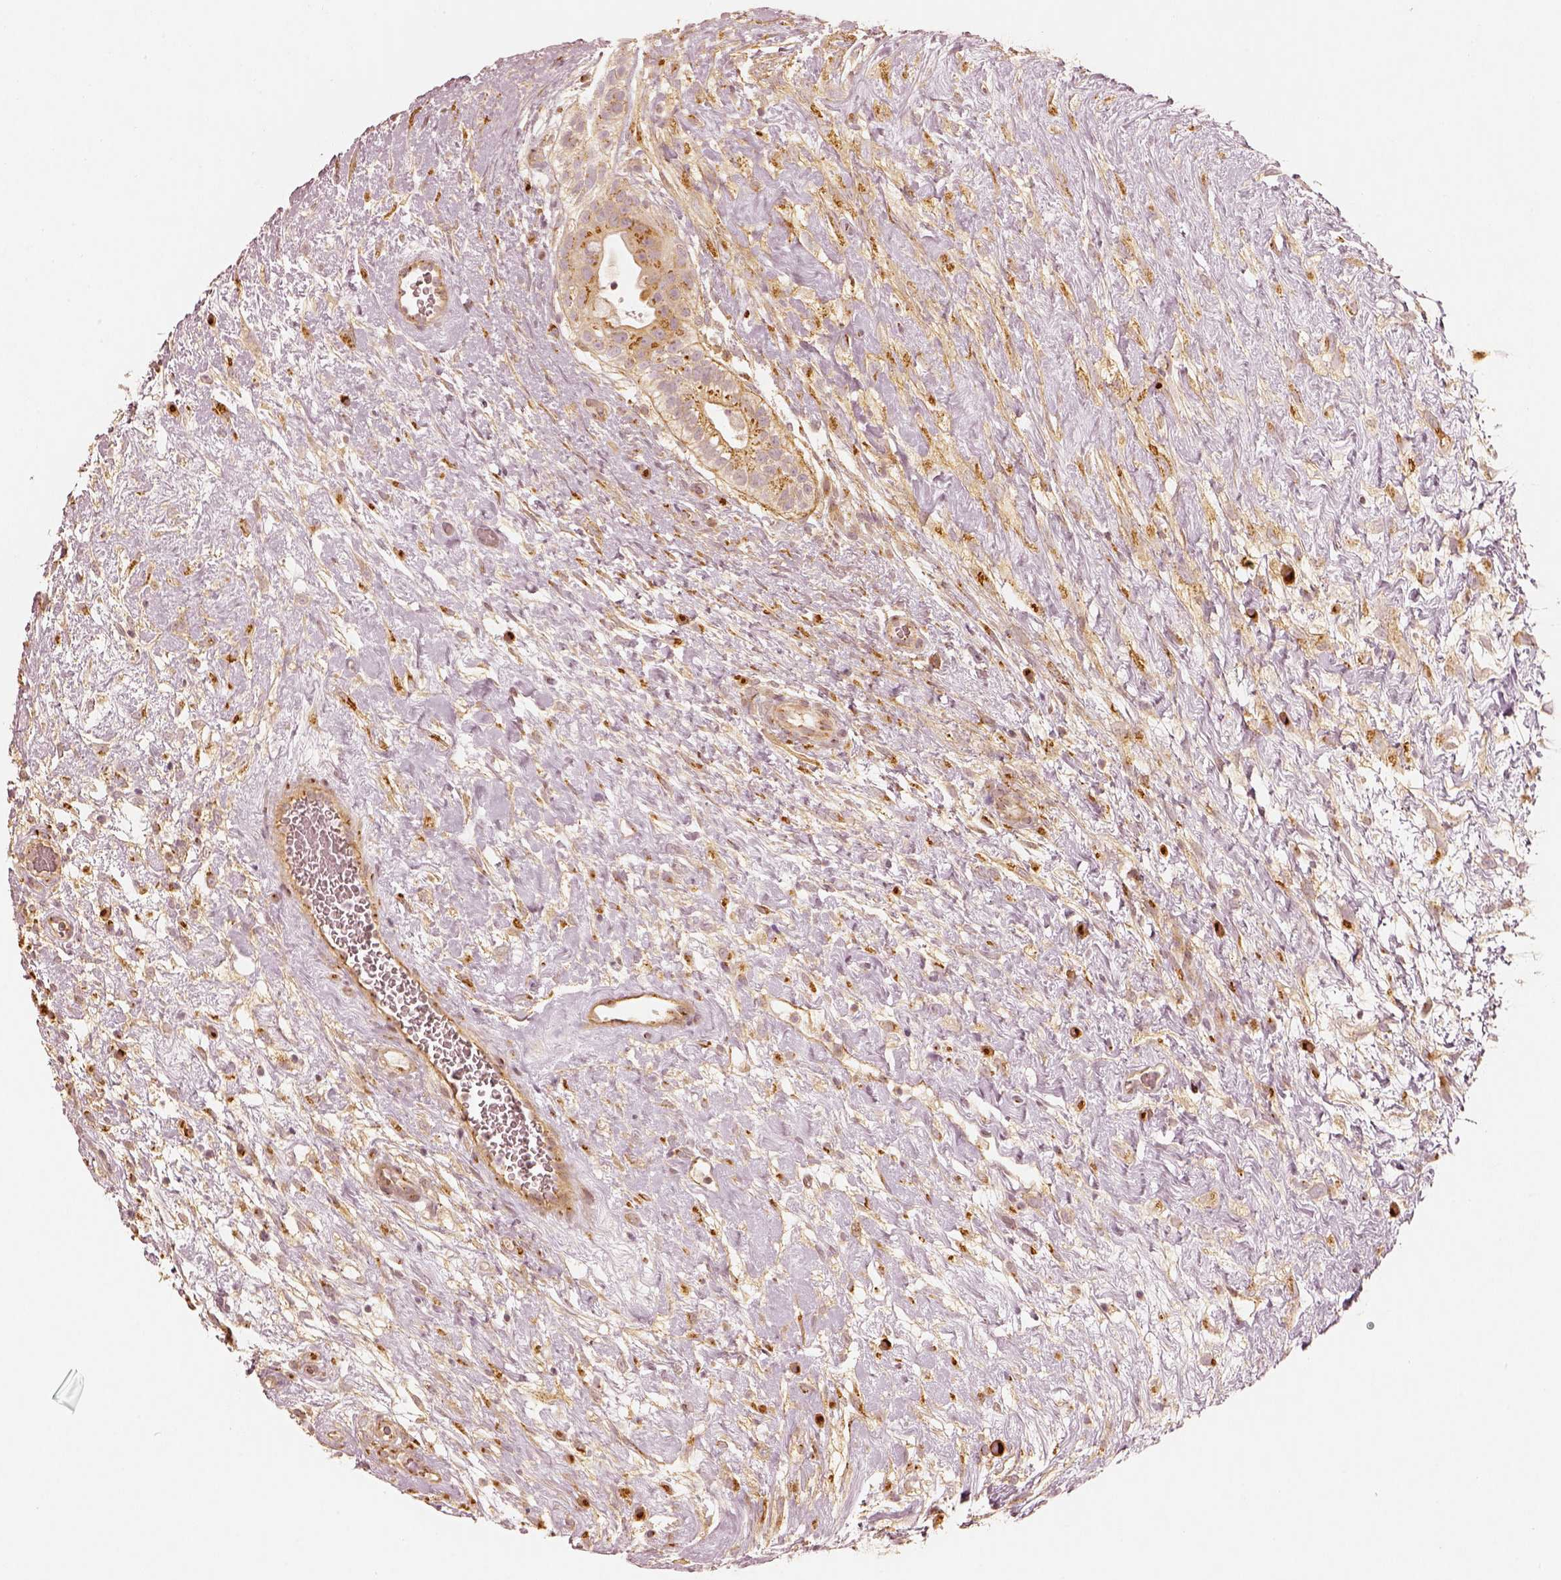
{"staining": {"intensity": "moderate", "quantity": "25%-75%", "location": "cytoplasmic/membranous"}, "tissue": "testis cancer", "cell_type": "Tumor cells", "image_type": "cancer", "snomed": [{"axis": "morphology", "description": "Normal tissue, NOS"}, {"axis": "morphology", "description": "Carcinoma, Embryonal, NOS"}, {"axis": "topography", "description": "Testis"}], "caption": "Protein staining displays moderate cytoplasmic/membranous staining in about 25%-75% of tumor cells in embryonal carcinoma (testis). Nuclei are stained in blue.", "gene": "GORASP2", "patient": {"sex": "male", "age": 32}}